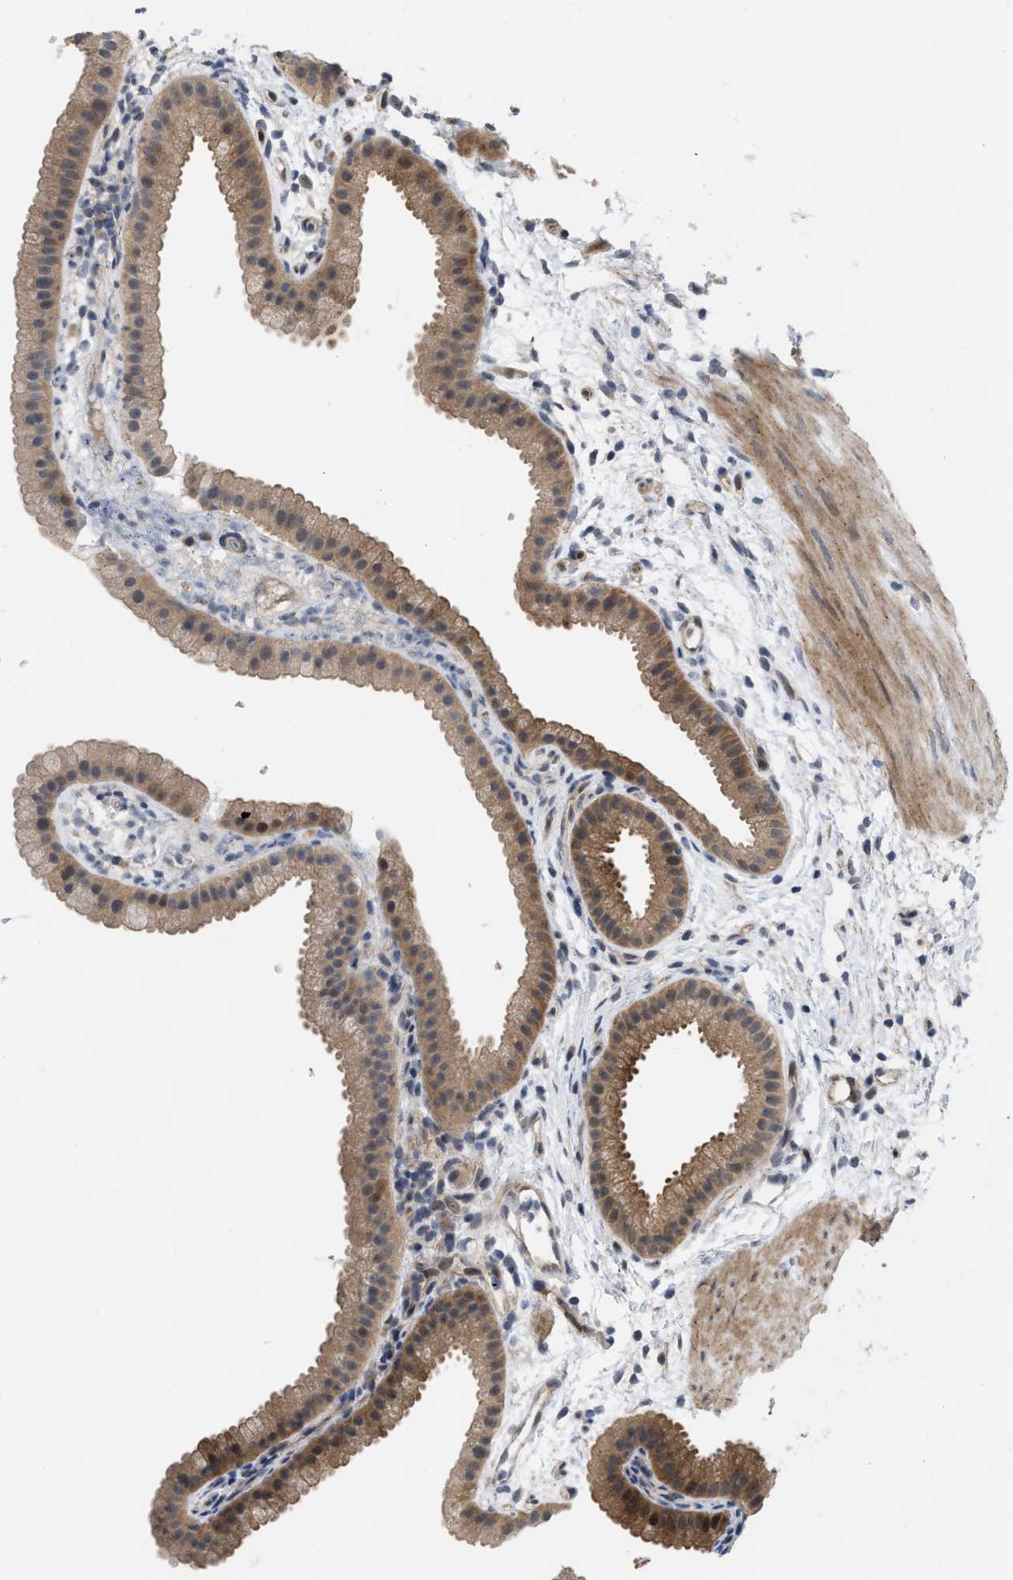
{"staining": {"intensity": "moderate", "quantity": ">75%", "location": "cytoplasmic/membranous"}, "tissue": "gallbladder", "cell_type": "Glandular cells", "image_type": "normal", "snomed": [{"axis": "morphology", "description": "Normal tissue, NOS"}, {"axis": "topography", "description": "Gallbladder"}], "caption": "Brown immunohistochemical staining in unremarkable human gallbladder reveals moderate cytoplasmic/membranous staining in about >75% of glandular cells. (Stains: DAB in brown, nuclei in blue, Microscopy: brightfield microscopy at high magnification).", "gene": "LDAF1", "patient": {"sex": "female", "age": 64}}